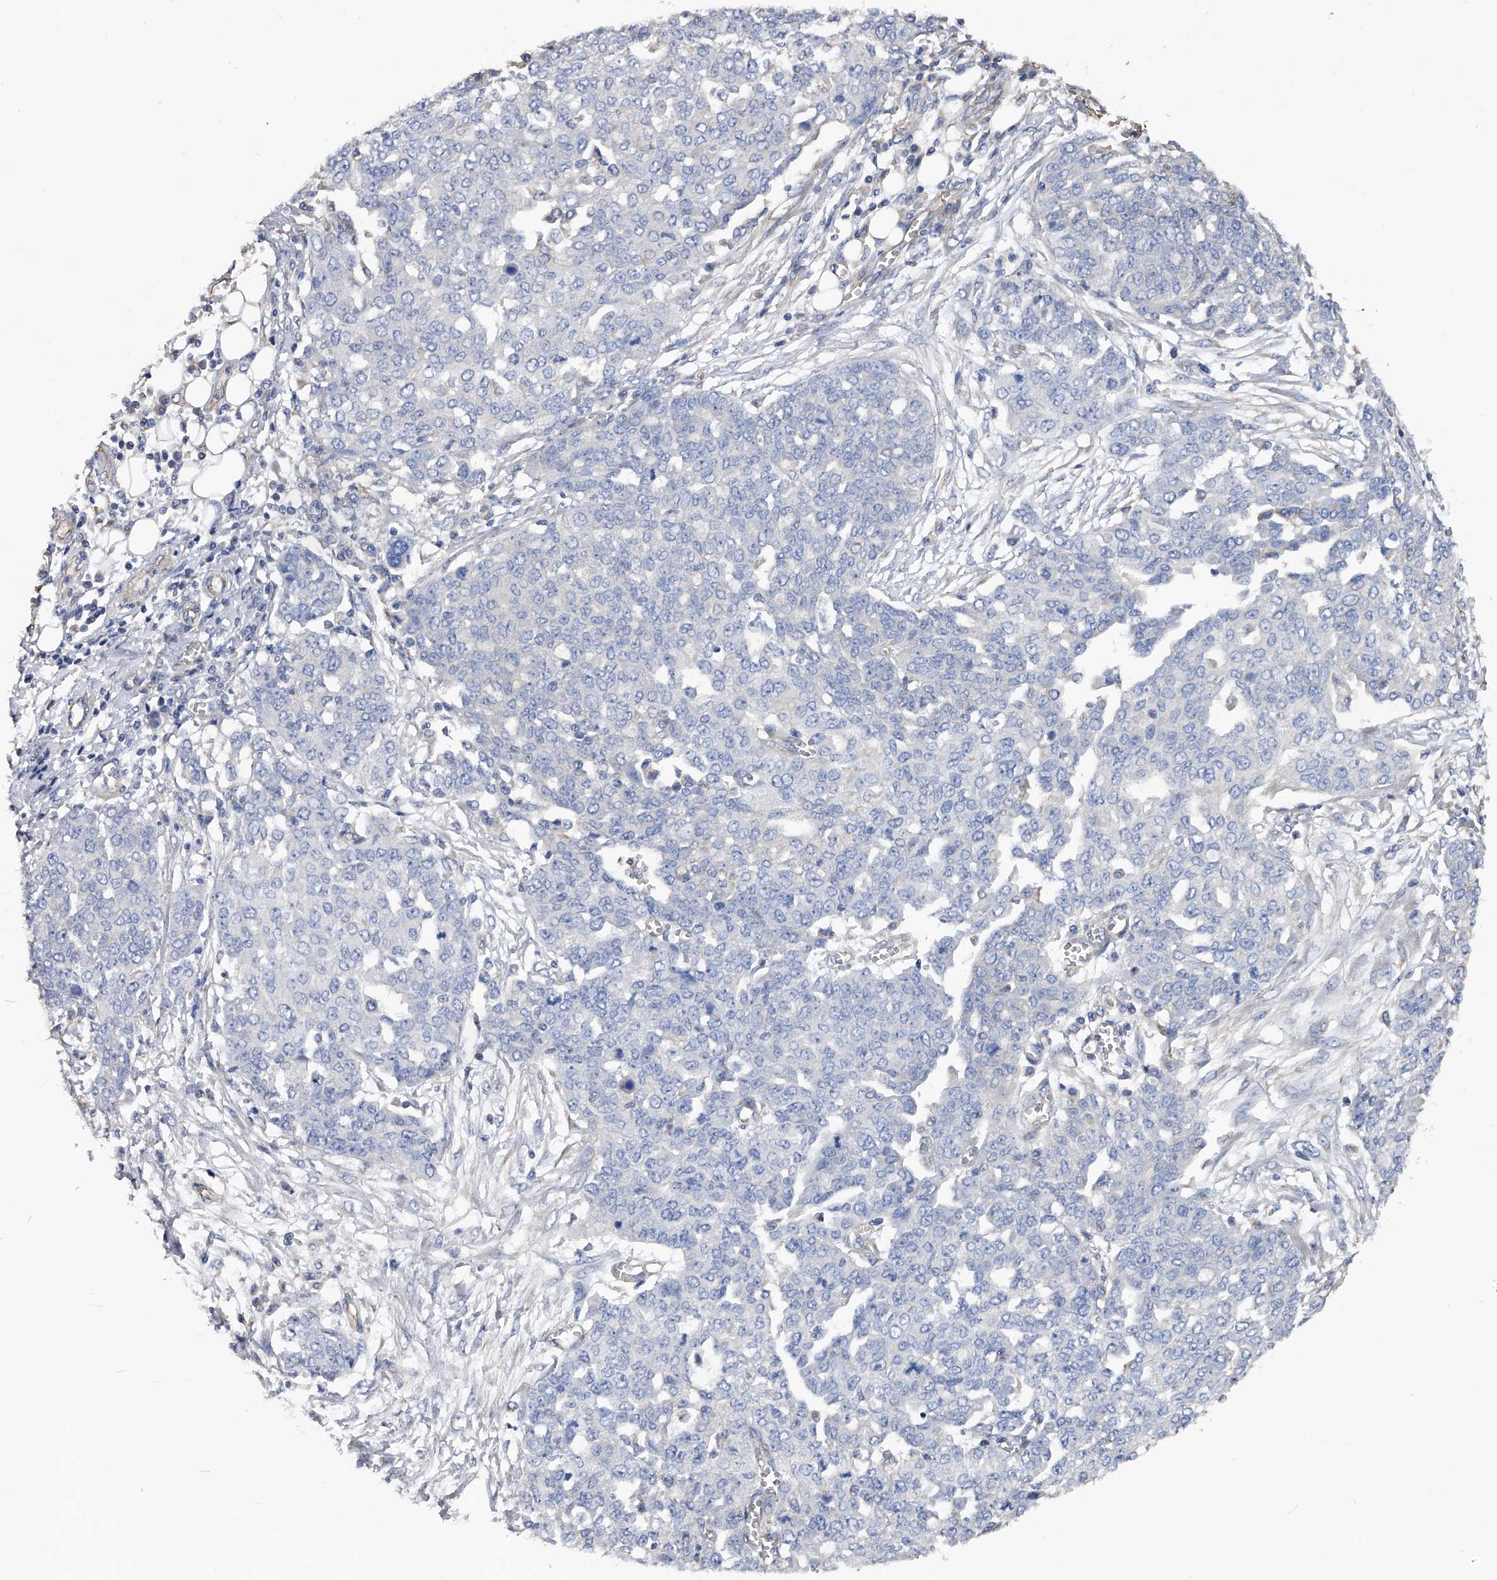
{"staining": {"intensity": "negative", "quantity": "none", "location": "none"}, "tissue": "ovarian cancer", "cell_type": "Tumor cells", "image_type": "cancer", "snomed": [{"axis": "morphology", "description": "Cystadenocarcinoma, serous, NOS"}, {"axis": "topography", "description": "Soft tissue"}, {"axis": "topography", "description": "Ovary"}], "caption": "Immunohistochemistry (IHC) histopathology image of ovarian cancer (serous cystadenocarcinoma) stained for a protein (brown), which reveals no staining in tumor cells.", "gene": "RWDD2A", "patient": {"sex": "female", "age": 57}}